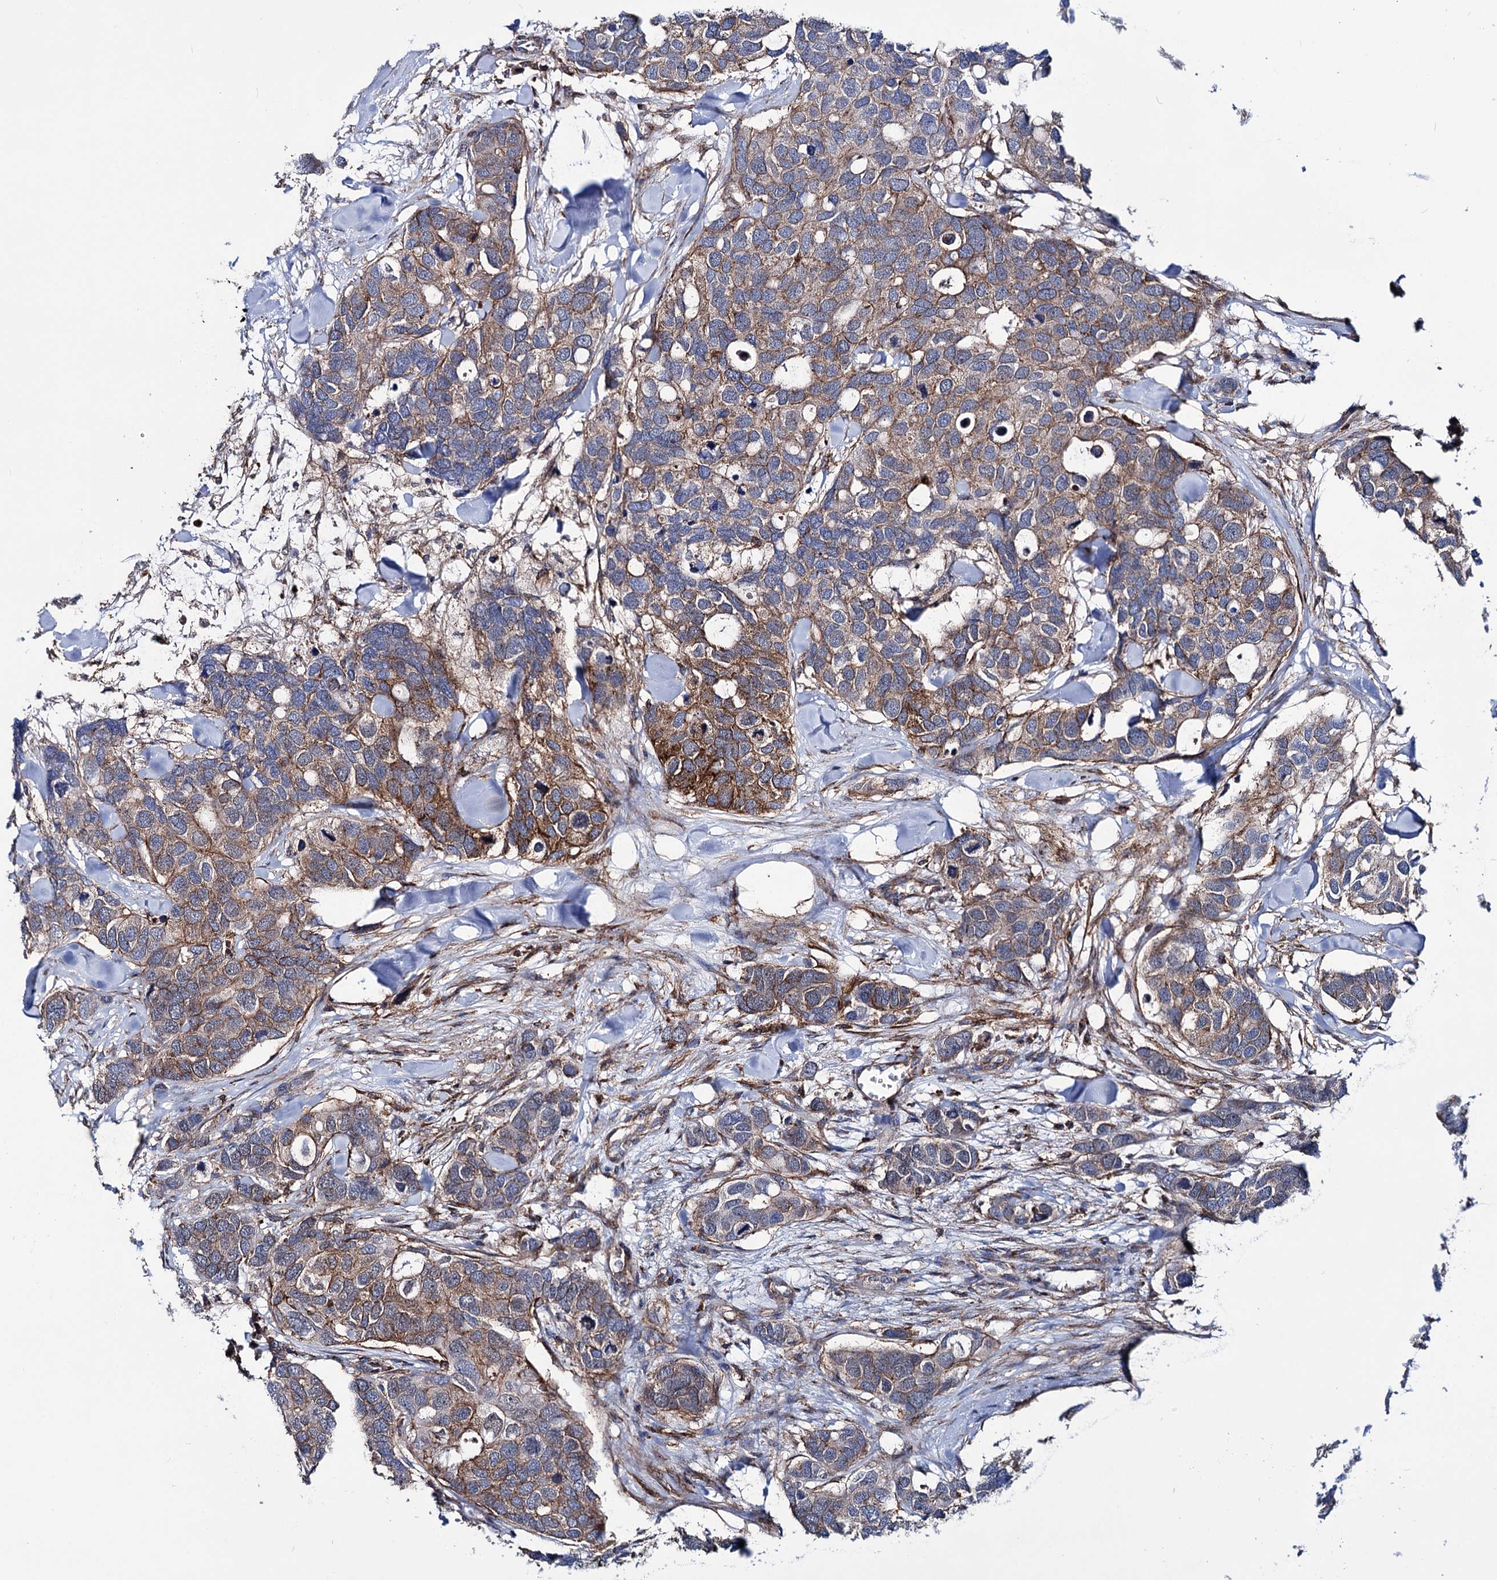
{"staining": {"intensity": "strong", "quantity": "25%-75%", "location": "cytoplasmic/membranous"}, "tissue": "breast cancer", "cell_type": "Tumor cells", "image_type": "cancer", "snomed": [{"axis": "morphology", "description": "Duct carcinoma"}, {"axis": "topography", "description": "Breast"}], "caption": "A high amount of strong cytoplasmic/membranous positivity is seen in about 25%-75% of tumor cells in infiltrating ductal carcinoma (breast) tissue. The protein is shown in brown color, while the nuclei are stained blue.", "gene": "DEF6", "patient": {"sex": "female", "age": 83}}